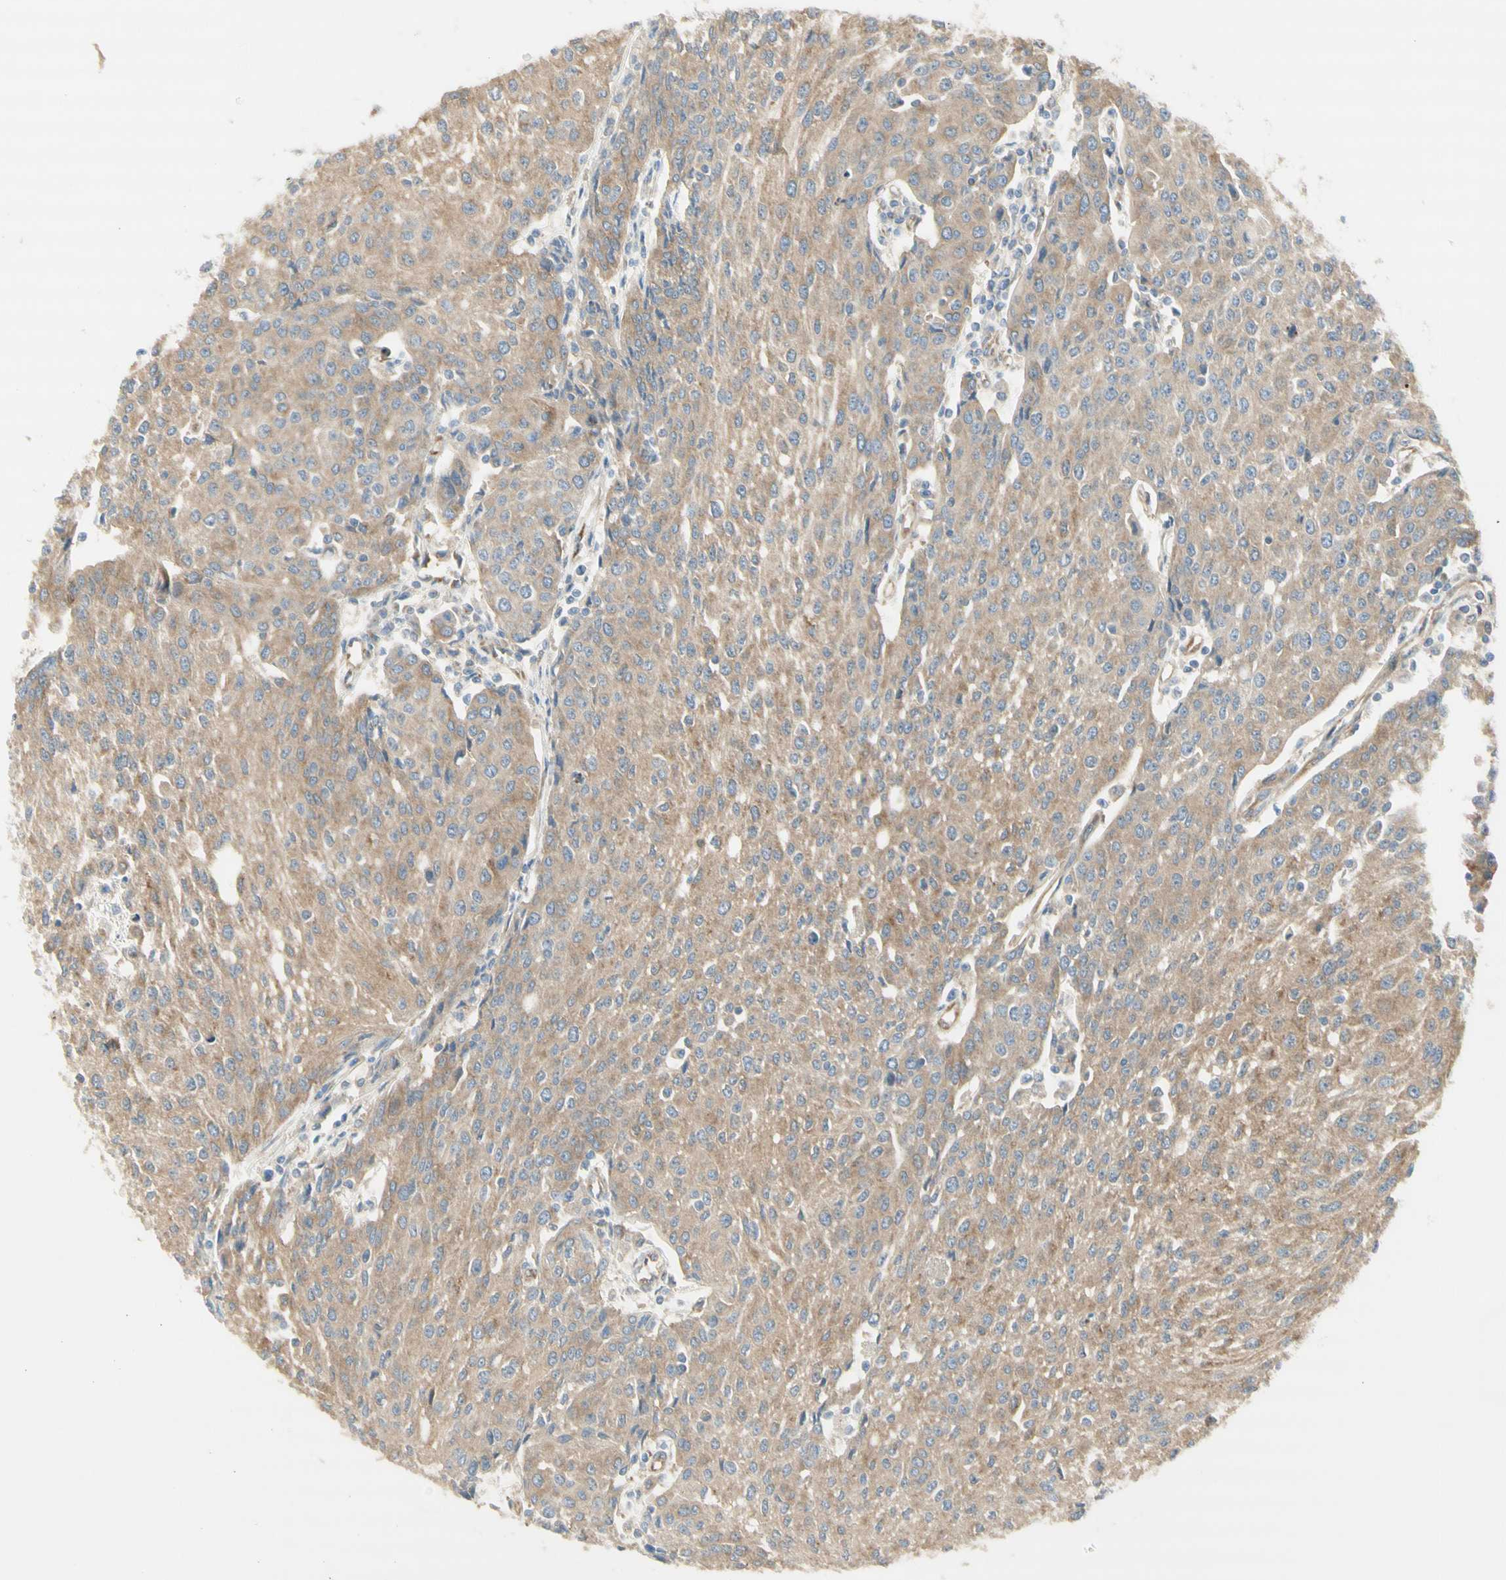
{"staining": {"intensity": "weak", "quantity": ">75%", "location": "cytoplasmic/membranous"}, "tissue": "urothelial cancer", "cell_type": "Tumor cells", "image_type": "cancer", "snomed": [{"axis": "morphology", "description": "Urothelial carcinoma, High grade"}, {"axis": "topography", "description": "Urinary bladder"}], "caption": "Protein analysis of urothelial cancer tissue displays weak cytoplasmic/membranous positivity in approximately >75% of tumor cells.", "gene": "DYNC1H1", "patient": {"sex": "female", "age": 85}}